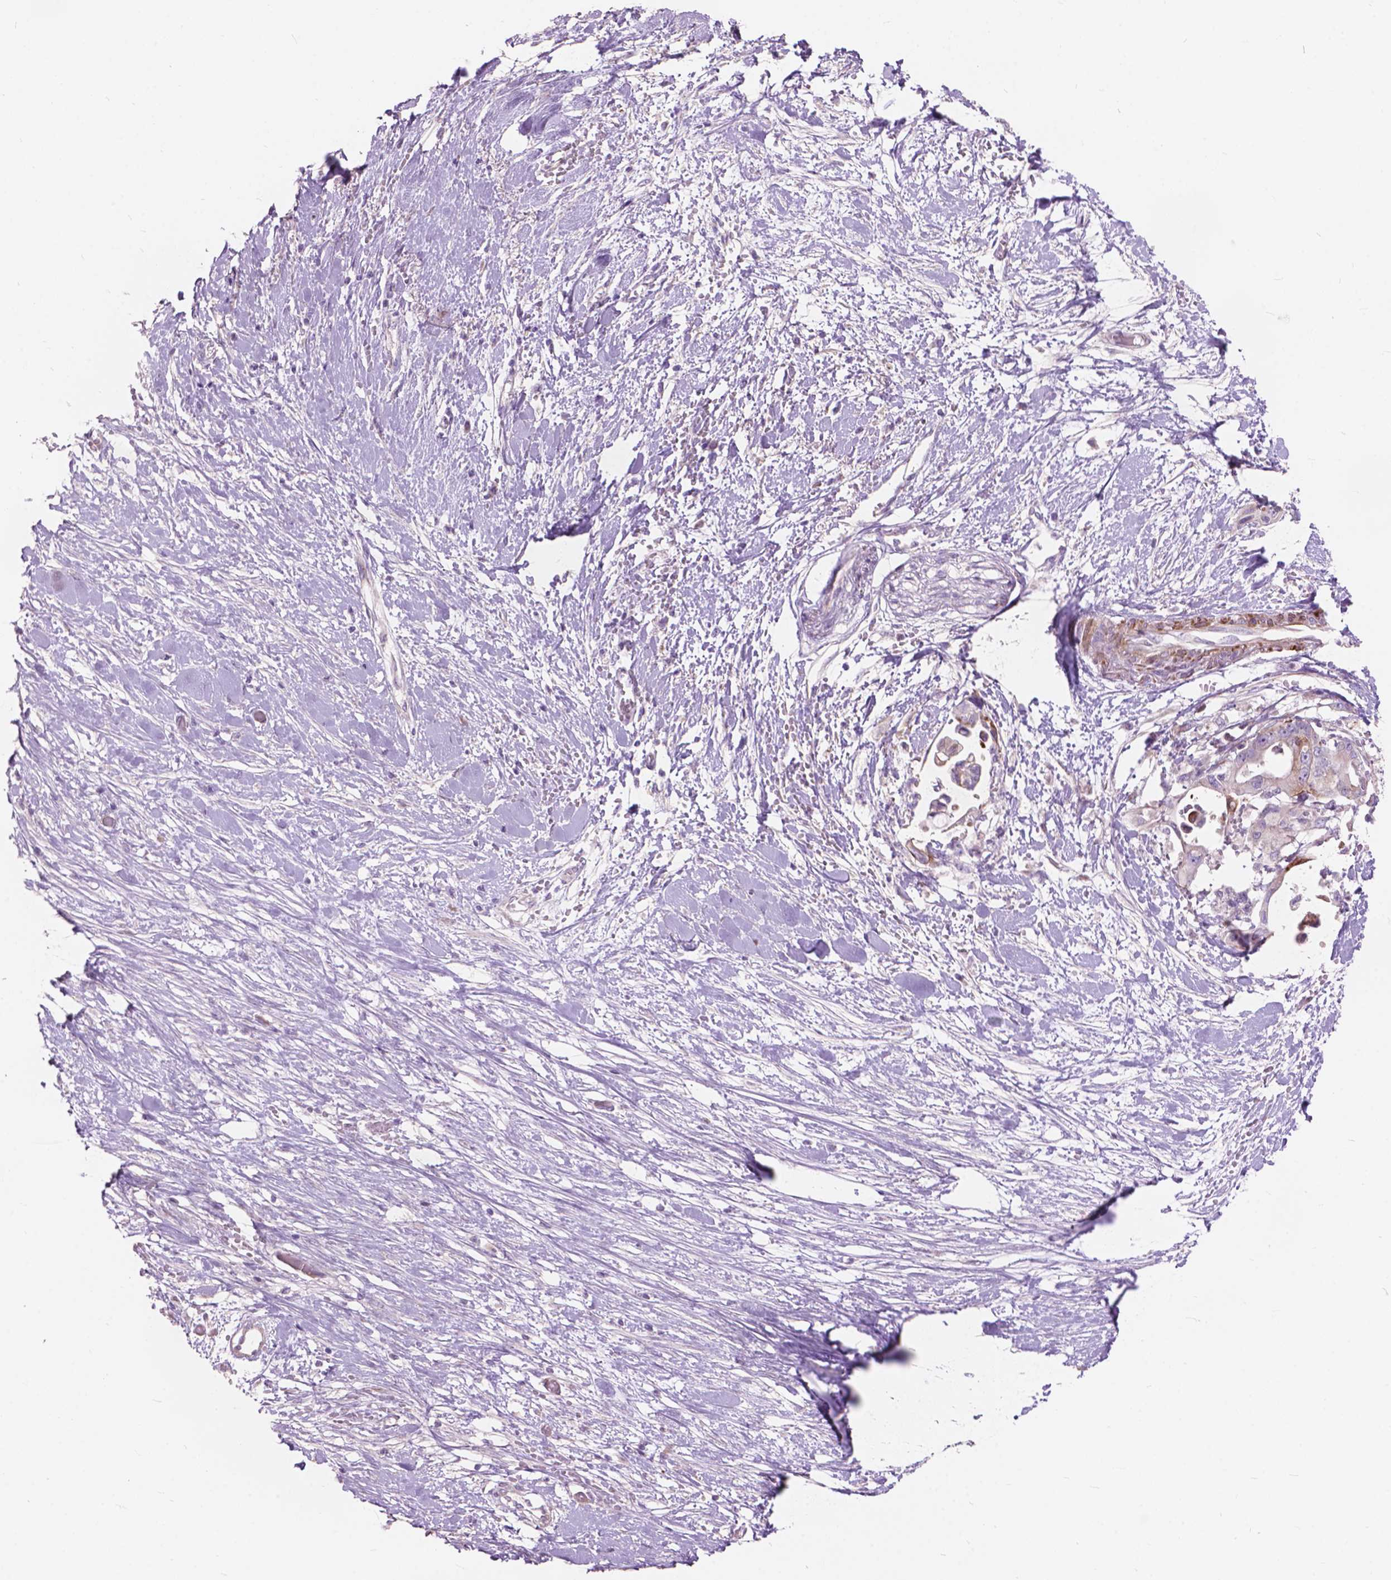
{"staining": {"intensity": "weak", "quantity": "<25%", "location": "cytoplasmic/membranous"}, "tissue": "pancreatic cancer", "cell_type": "Tumor cells", "image_type": "cancer", "snomed": [{"axis": "morphology", "description": "Adenocarcinoma, NOS"}, {"axis": "topography", "description": "Pancreas"}], "caption": "Immunohistochemistry histopathology image of neoplastic tissue: human pancreatic cancer (adenocarcinoma) stained with DAB (3,3'-diaminobenzidine) reveals no significant protein staining in tumor cells. The staining is performed using DAB (3,3'-diaminobenzidine) brown chromogen with nuclei counter-stained in using hematoxylin.", "gene": "MORN1", "patient": {"sex": "female", "age": 63}}